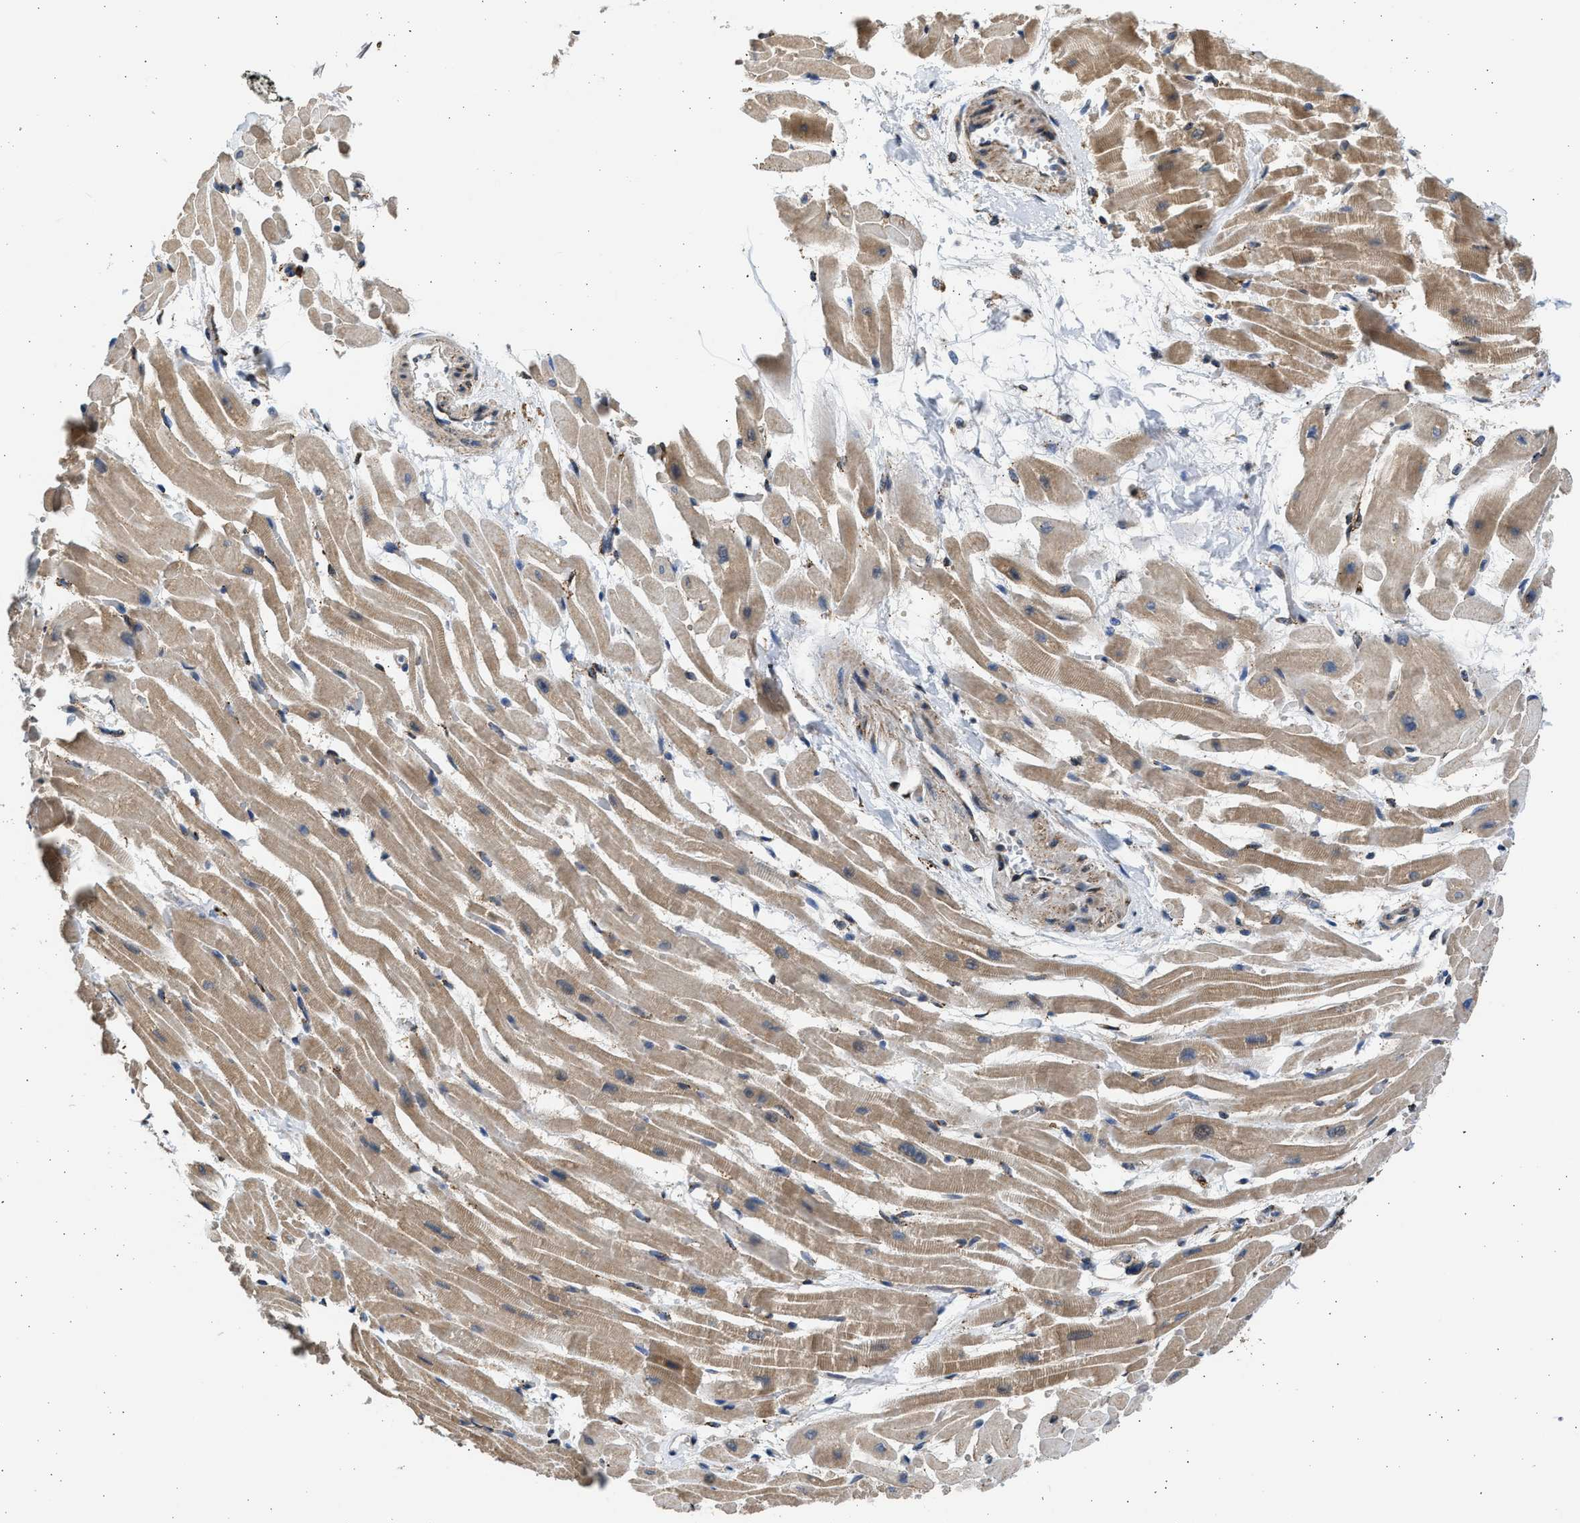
{"staining": {"intensity": "moderate", "quantity": ">75%", "location": "cytoplasmic/membranous"}, "tissue": "heart muscle", "cell_type": "Cardiomyocytes", "image_type": "normal", "snomed": [{"axis": "morphology", "description": "Normal tissue, NOS"}, {"axis": "topography", "description": "Heart"}], "caption": "The image reveals immunohistochemical staining of unremarkable heart muscle. There is moderate cytoplasmic/membranous positivity is seen in approximately >75% of cardiomyocytes.", "gene": "PLD2", "patient": {"sex": "male", "age": 45}}